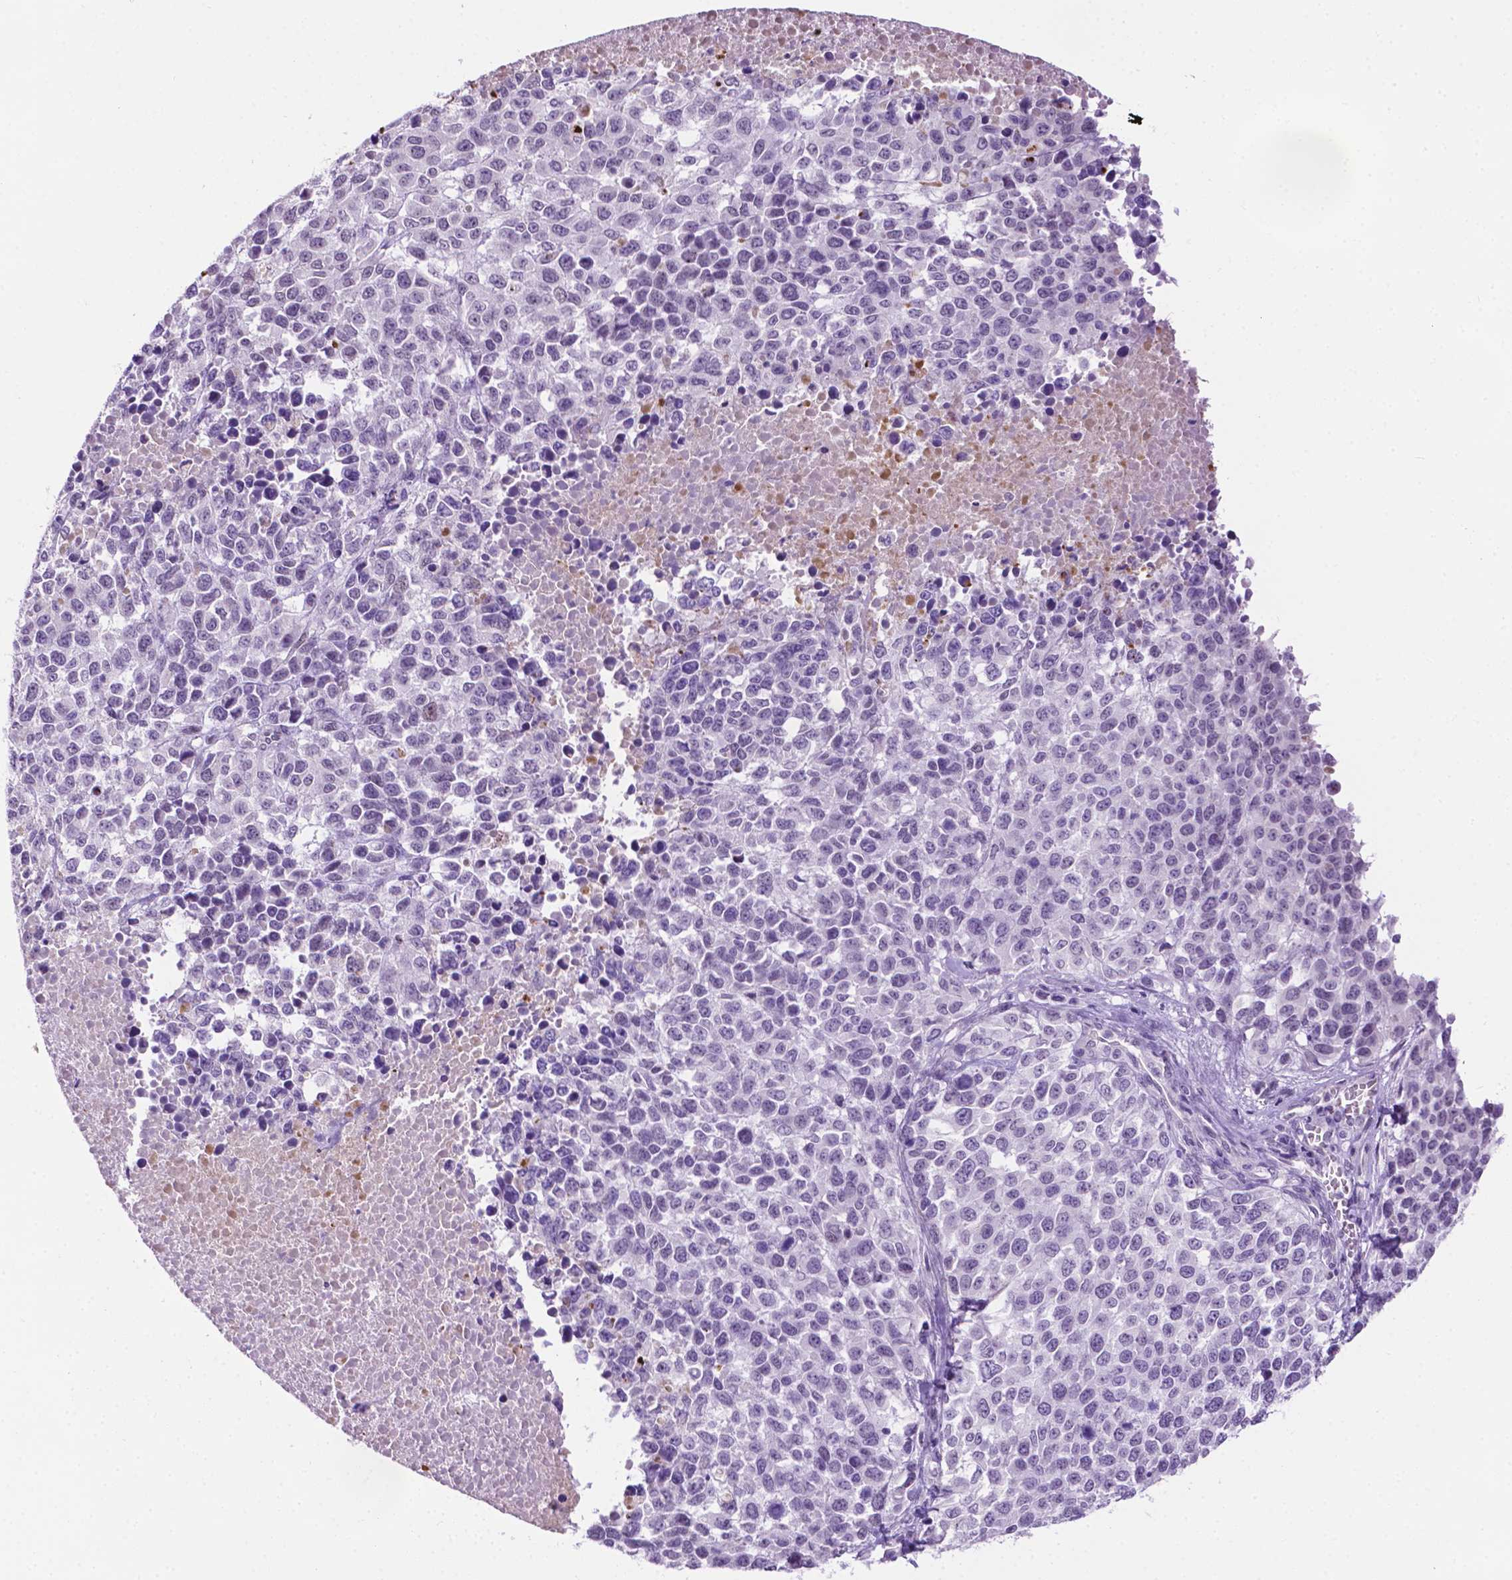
{"staining": {"intensity": "negative", "quantity": "none", "location": "none"}, "tissue": "melanoma", "cell_type": "Tumor cells", "image_type": "cancer", "snomed": [{"axis": "morphology", "description": "Malignant melanoma, Metastatic site"}, {"axis": "topography", "description": "Skin"}], "caption": "The photomicrograph reveals no significant positivity in tumor cells of malignant melanoma (metastatic site).", "gene": "MMP27", "patient": {"sex": "male", "age": 84}}